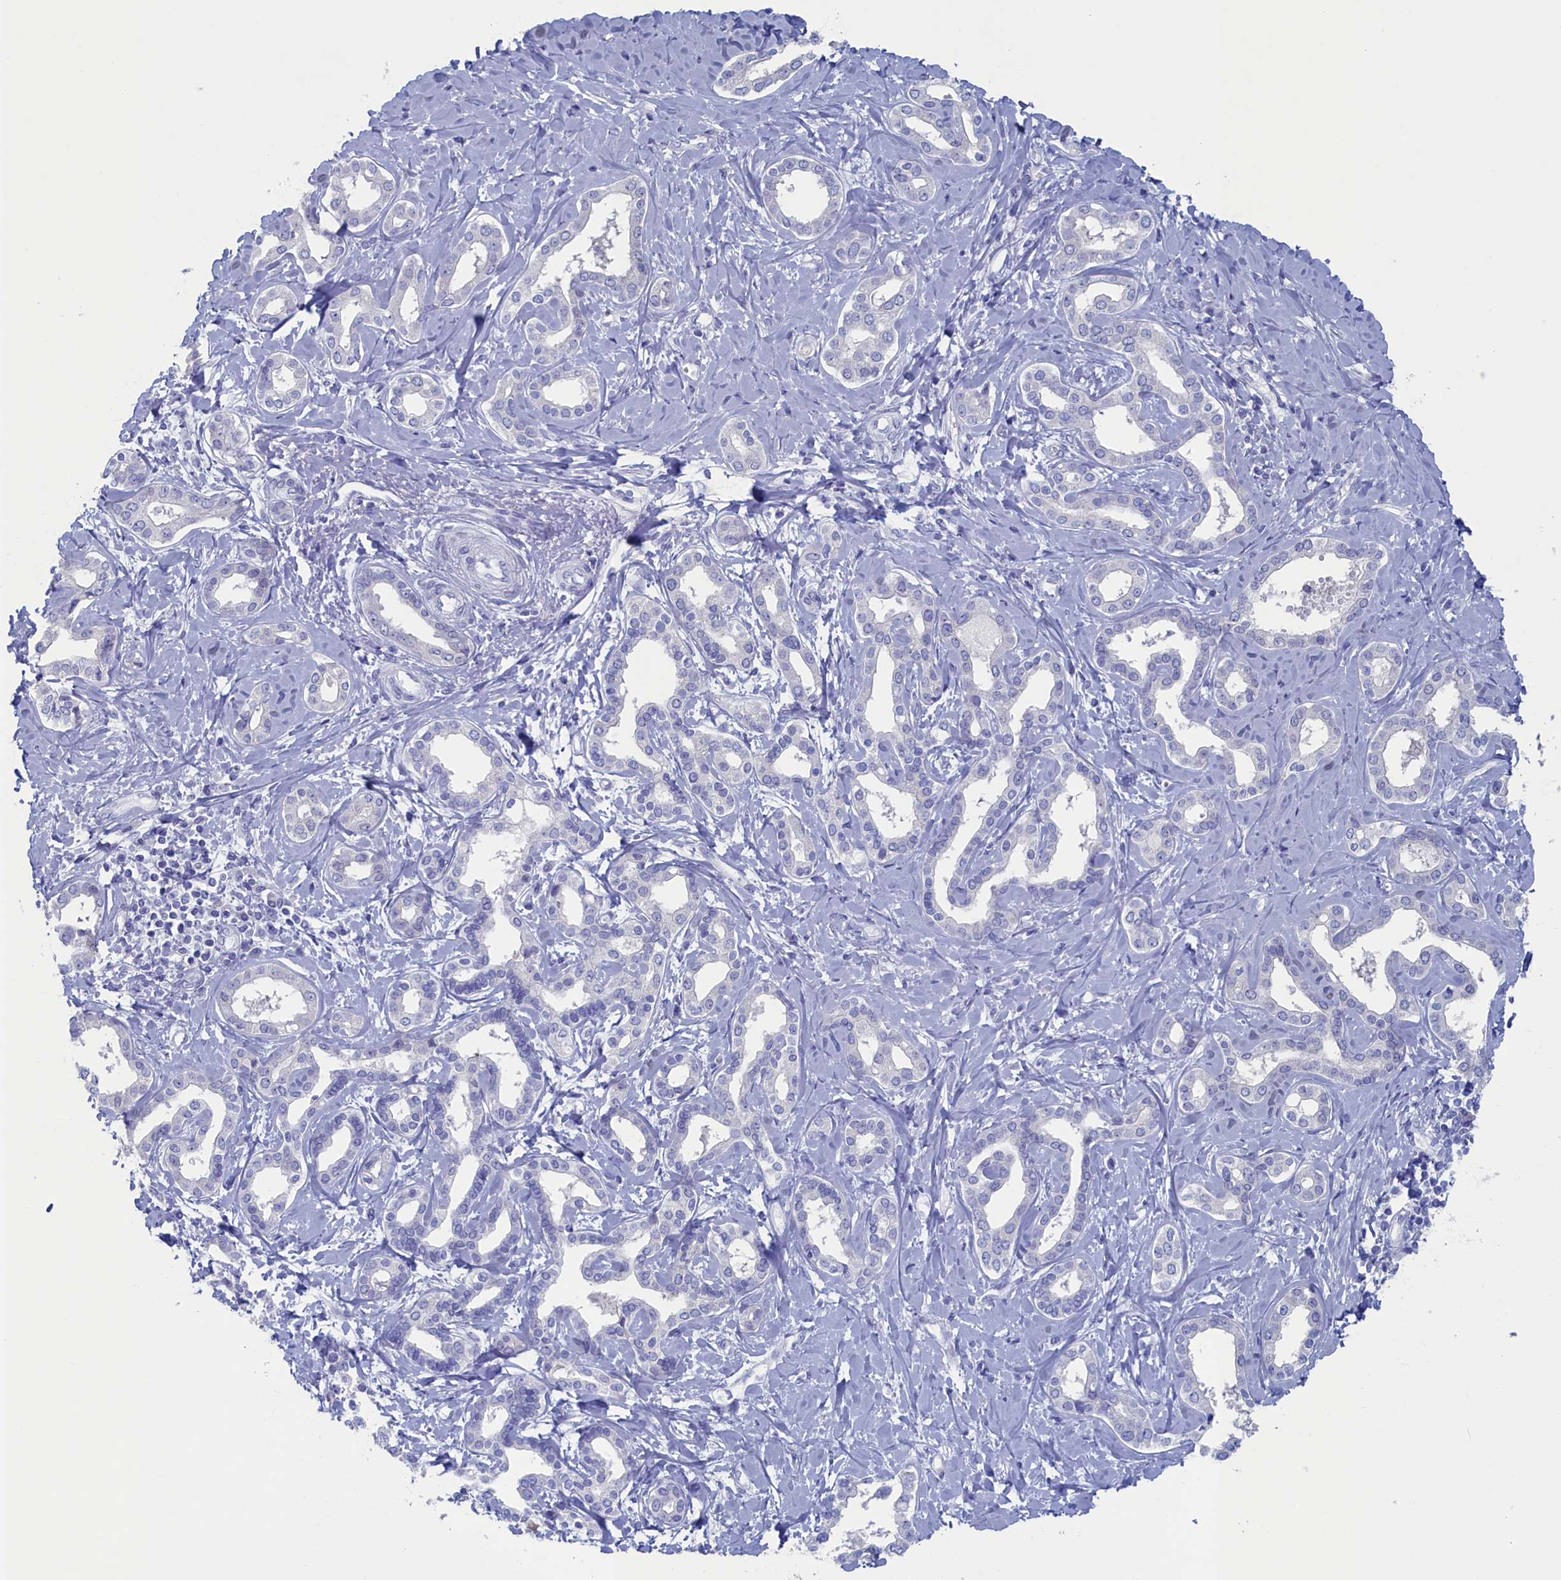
{"staining": {"intensity": "negative", "quantity": "none", "location": "none"}, "tissue": "liver cancer", "cell_type": "Tumor cells", "image_type": "cancer", "snomed": [{"axis": "morphology", "description": "Cholangiocarcinoma"}, {"axis": "topography", "description": "Liver"}], "caption": "This photomicrograph is of liver cancer (cholangiocarcinoma) stained with immunohistochemistry (IHC) to label a protein in brown with the nuclei are counter-stained blue. There is no expression in tumor cells. (Stains: DAB (3,3'-diaminobenzidine) immunohistochemistry (IHC) with hematoxylin counter stain, Microscopy: brightfield microscopy at high magnification).", "gene": "WDR76", "patient": {"sex": "female", "age": 77}}